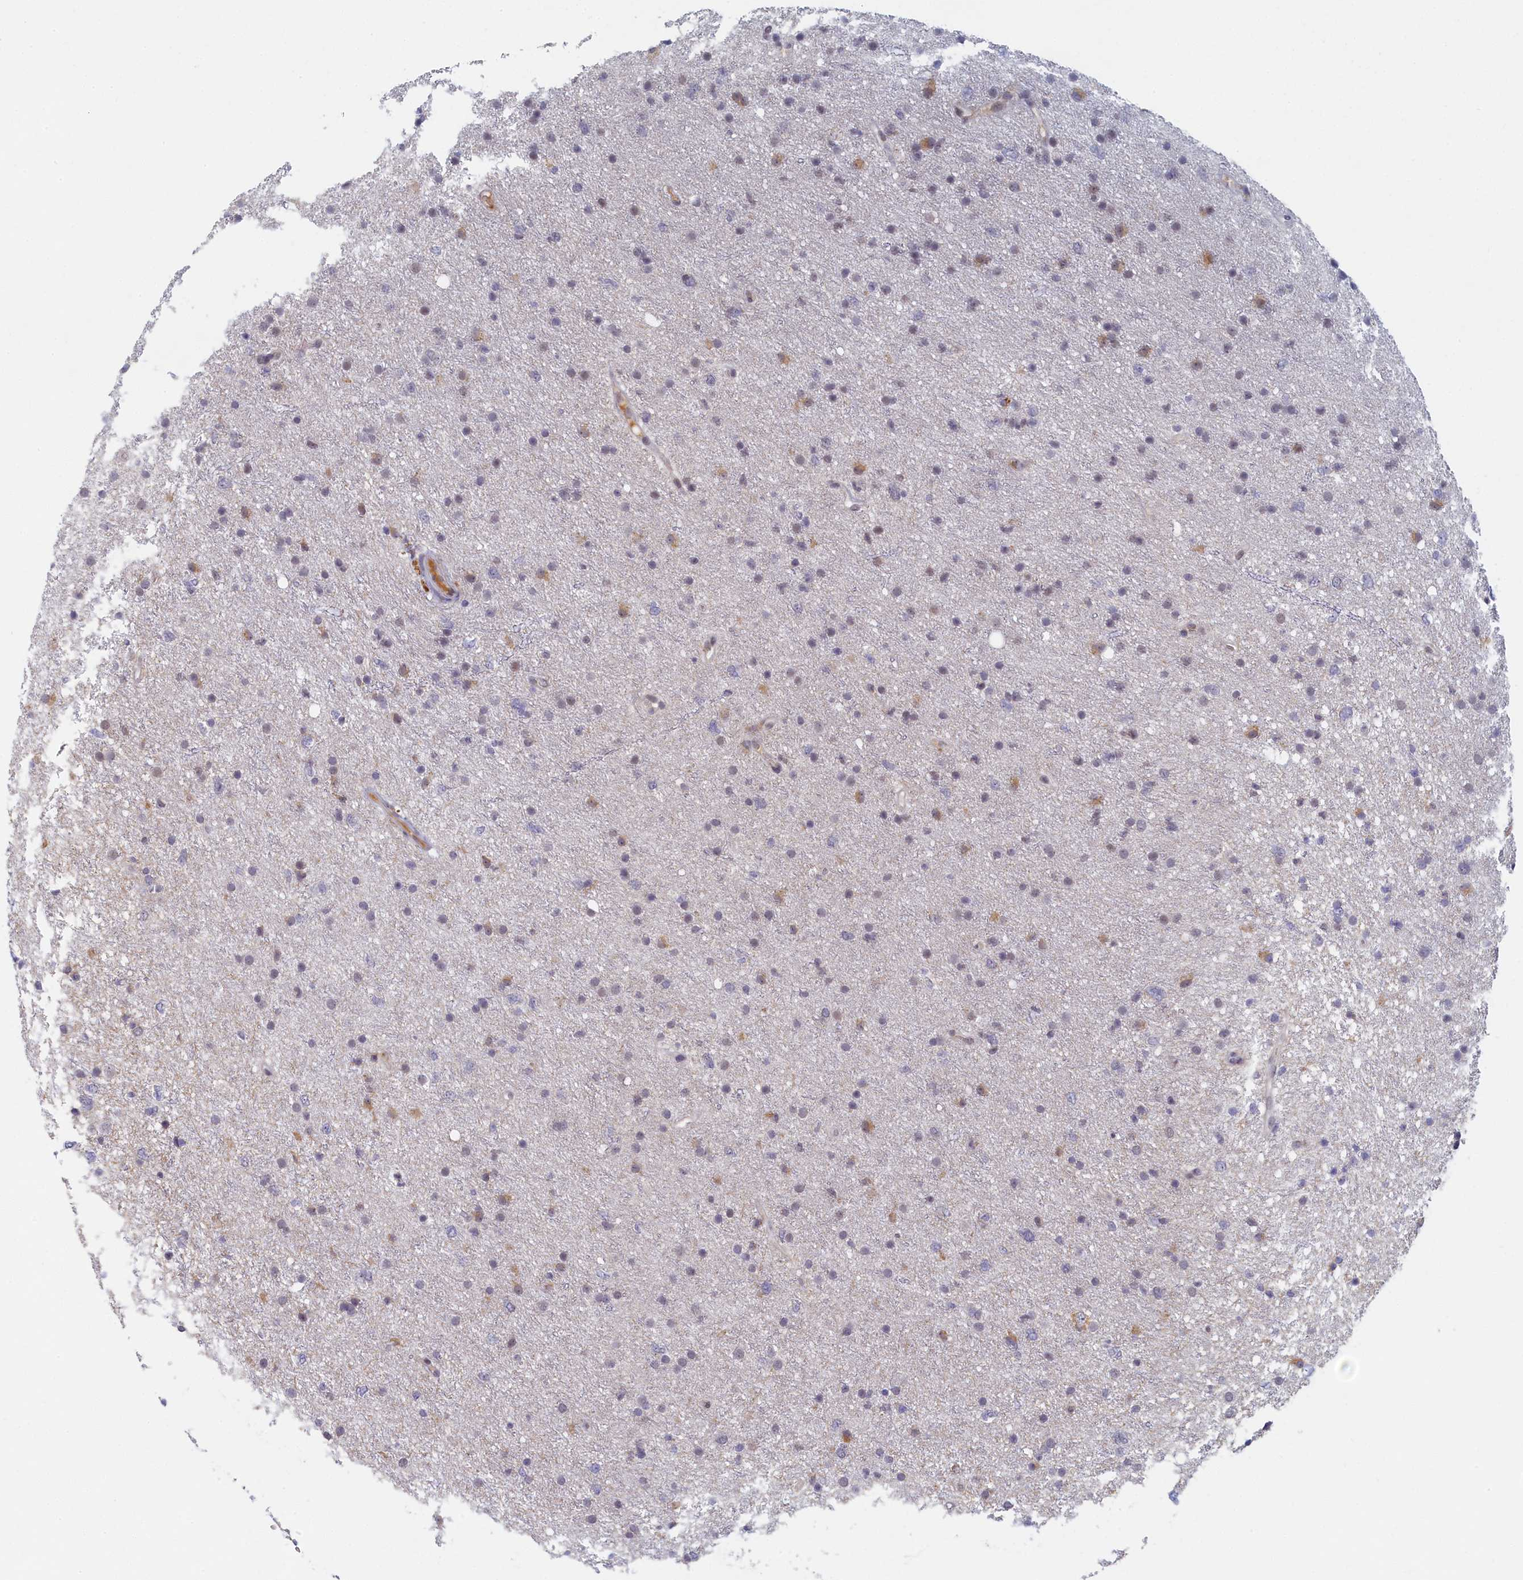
{"staining": {"intensity": "negative", "quantity": "none", "location": "none"}, "tissue": "glioma", "cell_type": "Tumor cells", "image_type": "cancer", "snomed": [{"axis": "morphology", "description": "Glioma, malignant, Low grade"}, {"axis": "topography", "description": "Cerebral cortex"}], "caption": "Immunohistochemical staining of human malignant glioma (low-grade) displays no significant positivity in tumor cells.", "gene": "DNAJC17", "patient": {"sex": "female", "age": 39}}